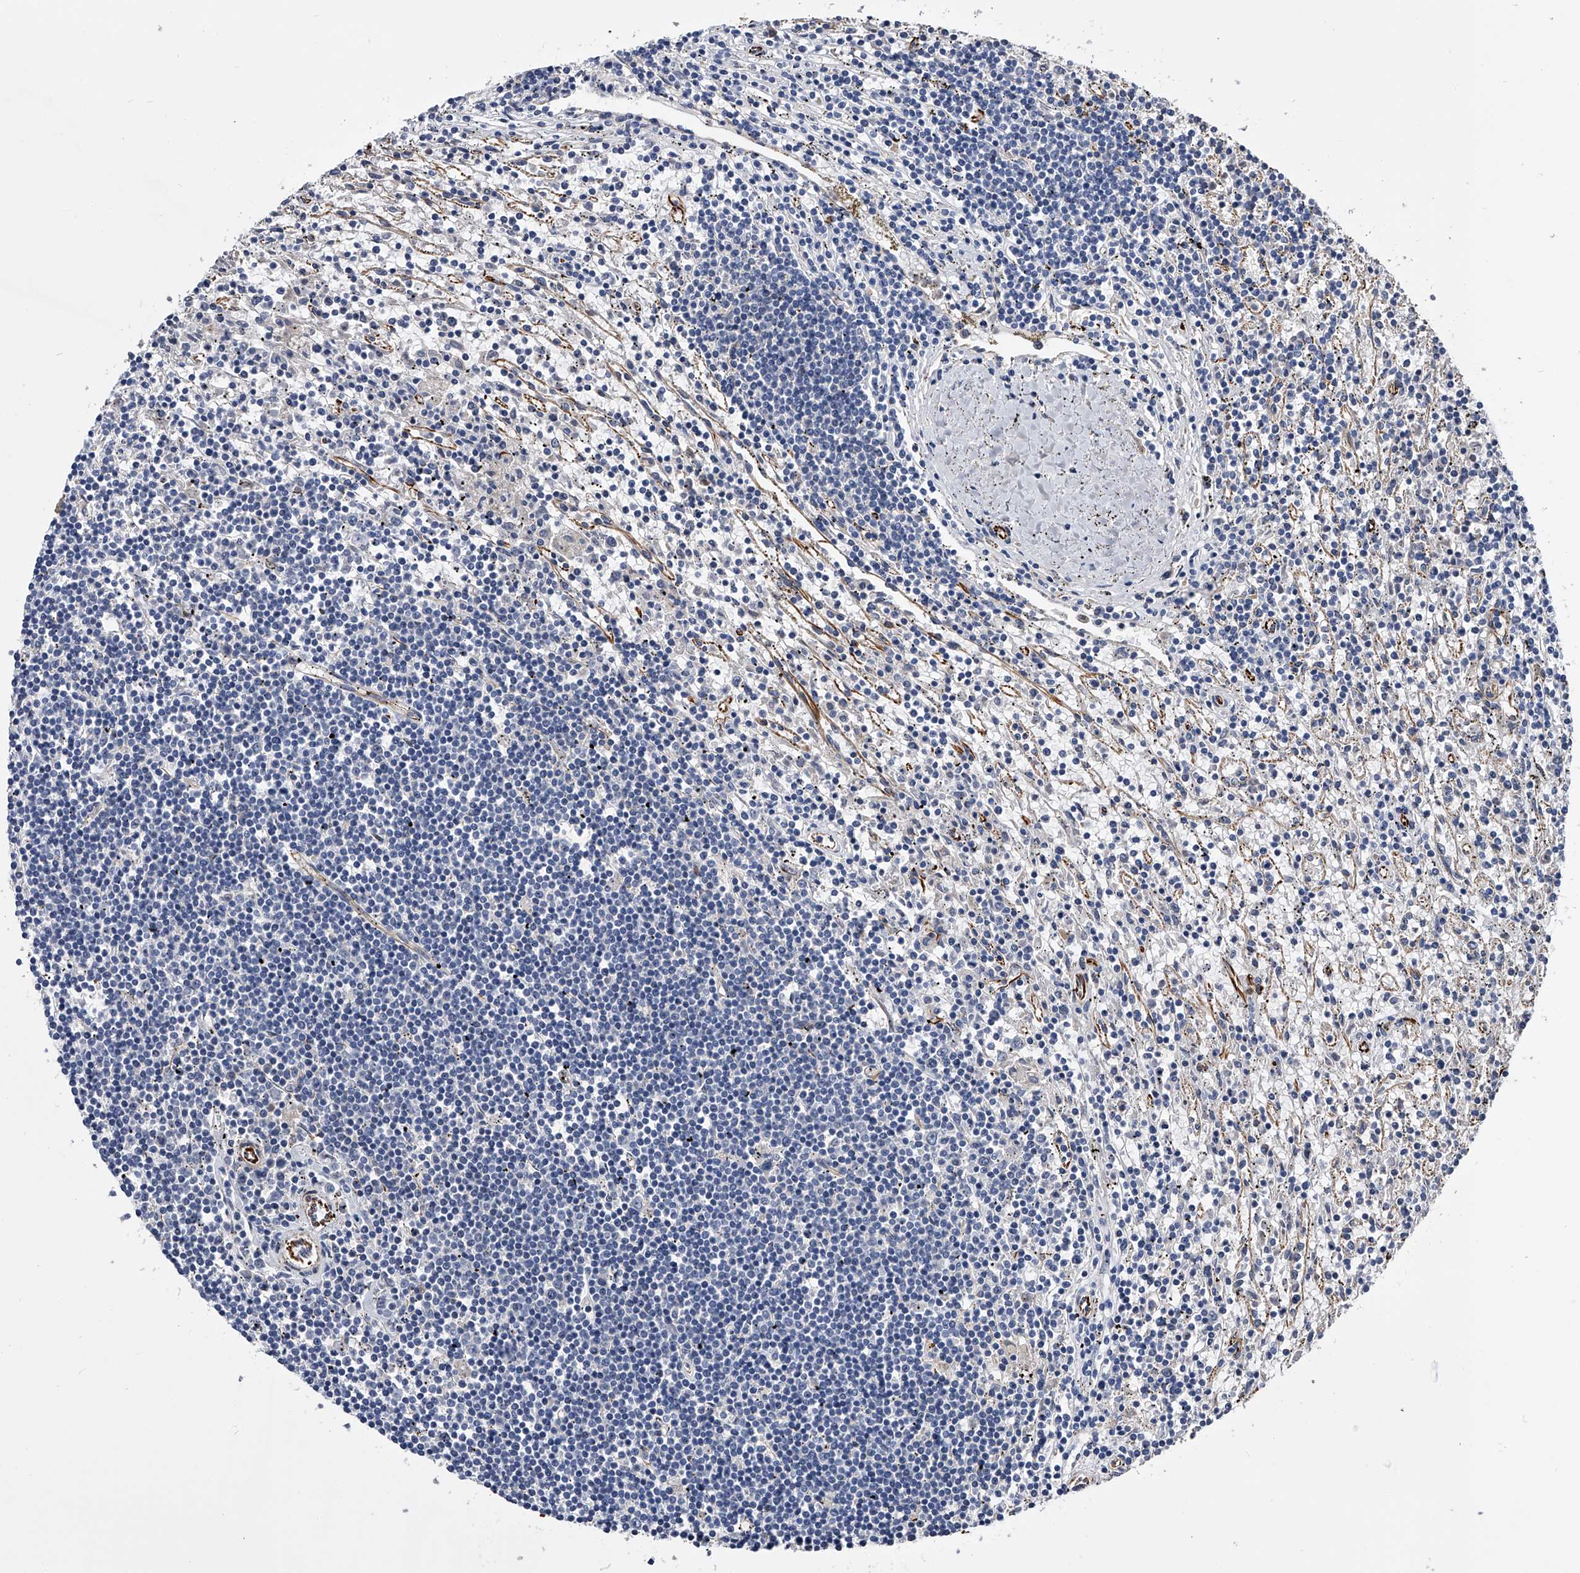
{"staining": {"intensity": "negative", "quantity": "none", "location": "none"}, "tissue": "lymphoma", "cell_type": "Tumor cells", "image_type": "cancer", "snomed": [{"axis": "morphology", "description": "Malignant lymphoma, non-Hodgkin's type, Low grade"}, {"axis": "topography", "description": "Spleen"}], "caption": "This is an IHC histopathology image of human lymphoma. There is no expression in tumor cells.", "gene": "EFCAB7", "patient": {"sex": "male", "age": 76}}